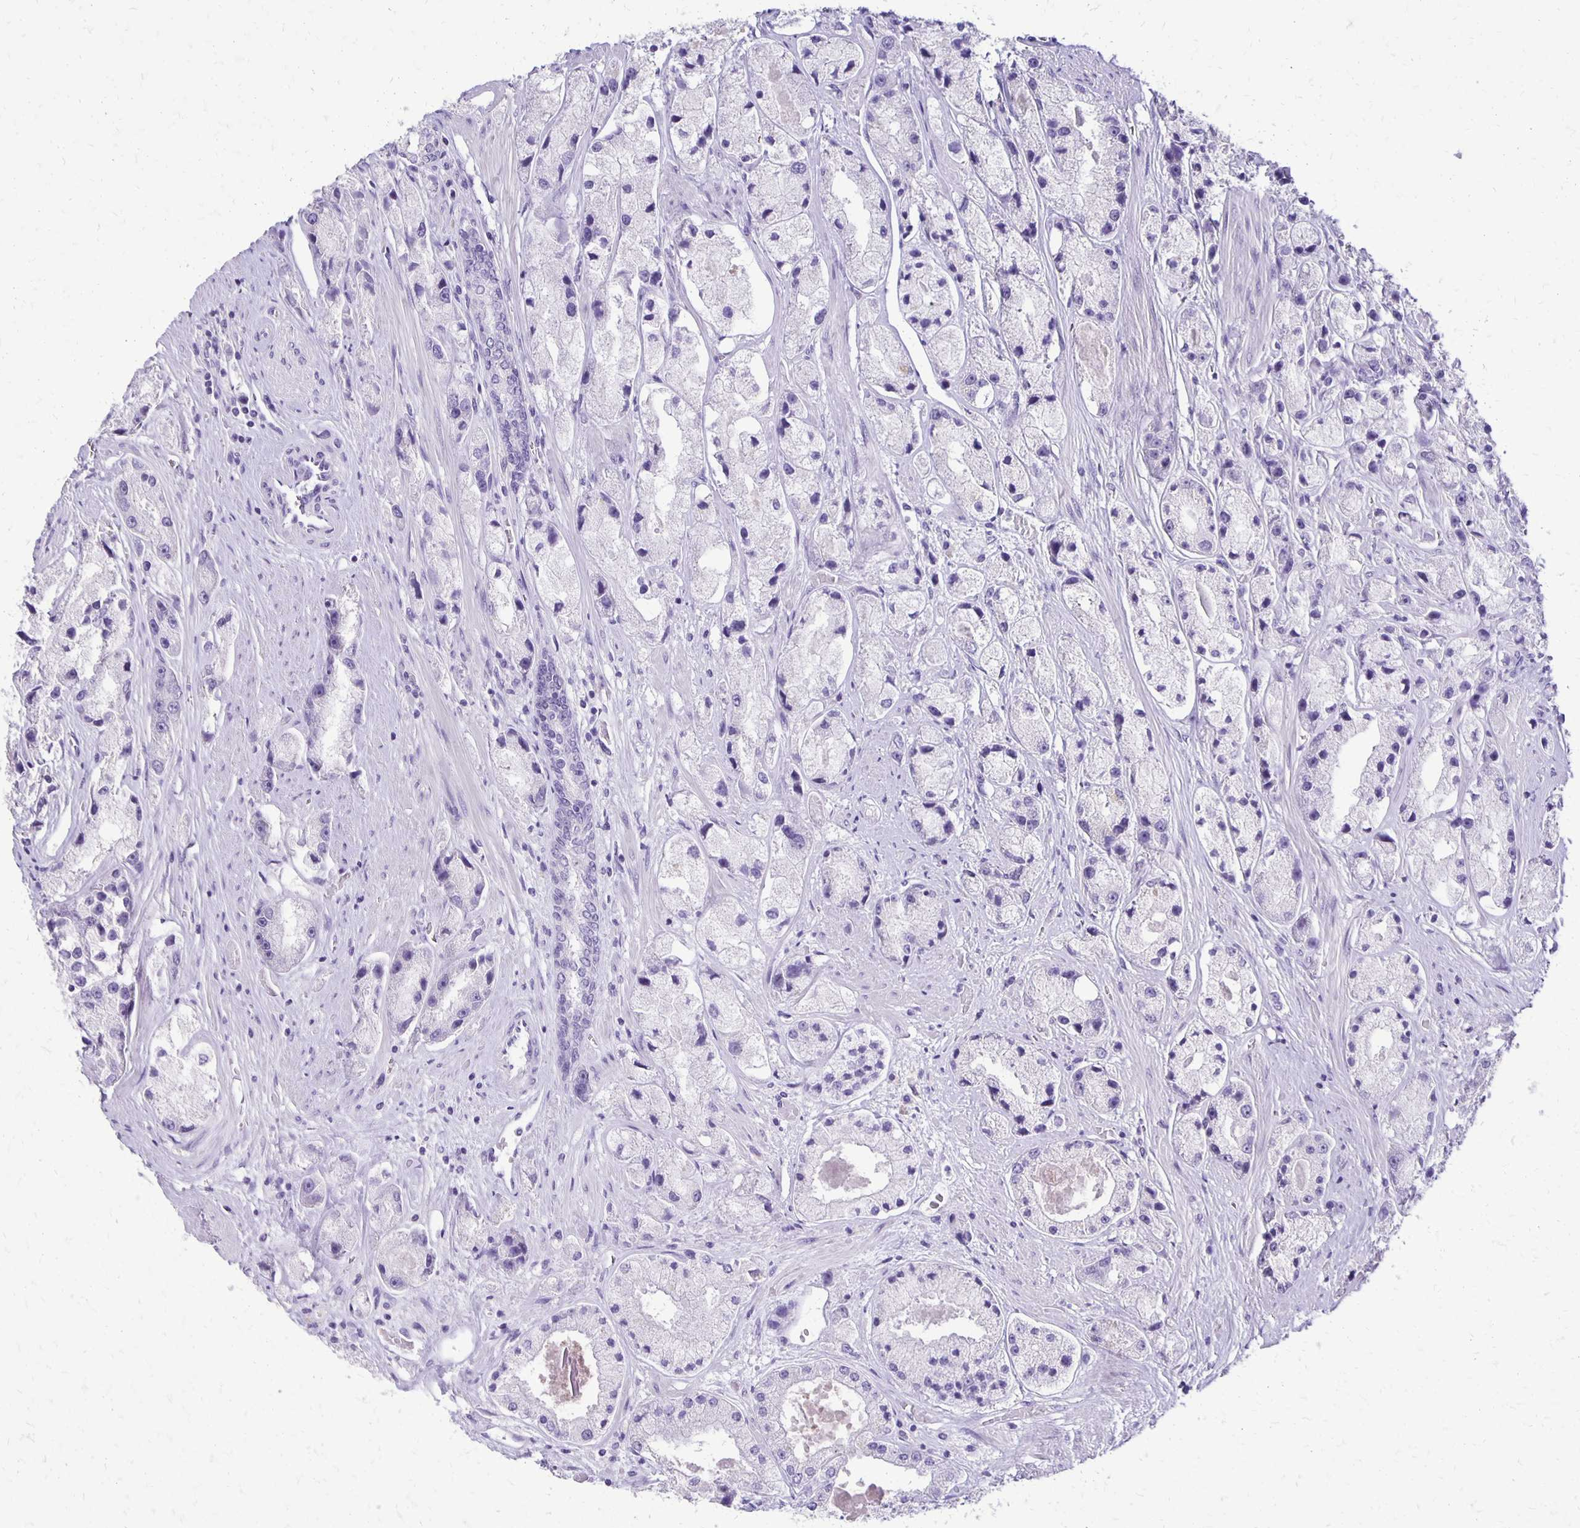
{"staining": {"intensity": "negative", "quantity": "none", "location": "none"}, "tissue": "prostate cancer", "cell_type": "Tumor cells", "image_type": "cancer", "snomed": [{"axis": "morphology", "description": "Adenocarcinoma, High grade"}, {"axis": "topography", "description": "Prostate"}], "caption": "The image demonstrates no significant positivity in tumor cells of prostate cancer (high-grade adenocarcinoma).", "gene": "ANKRD45", "patient": {"sex": "male", "age": 67}}